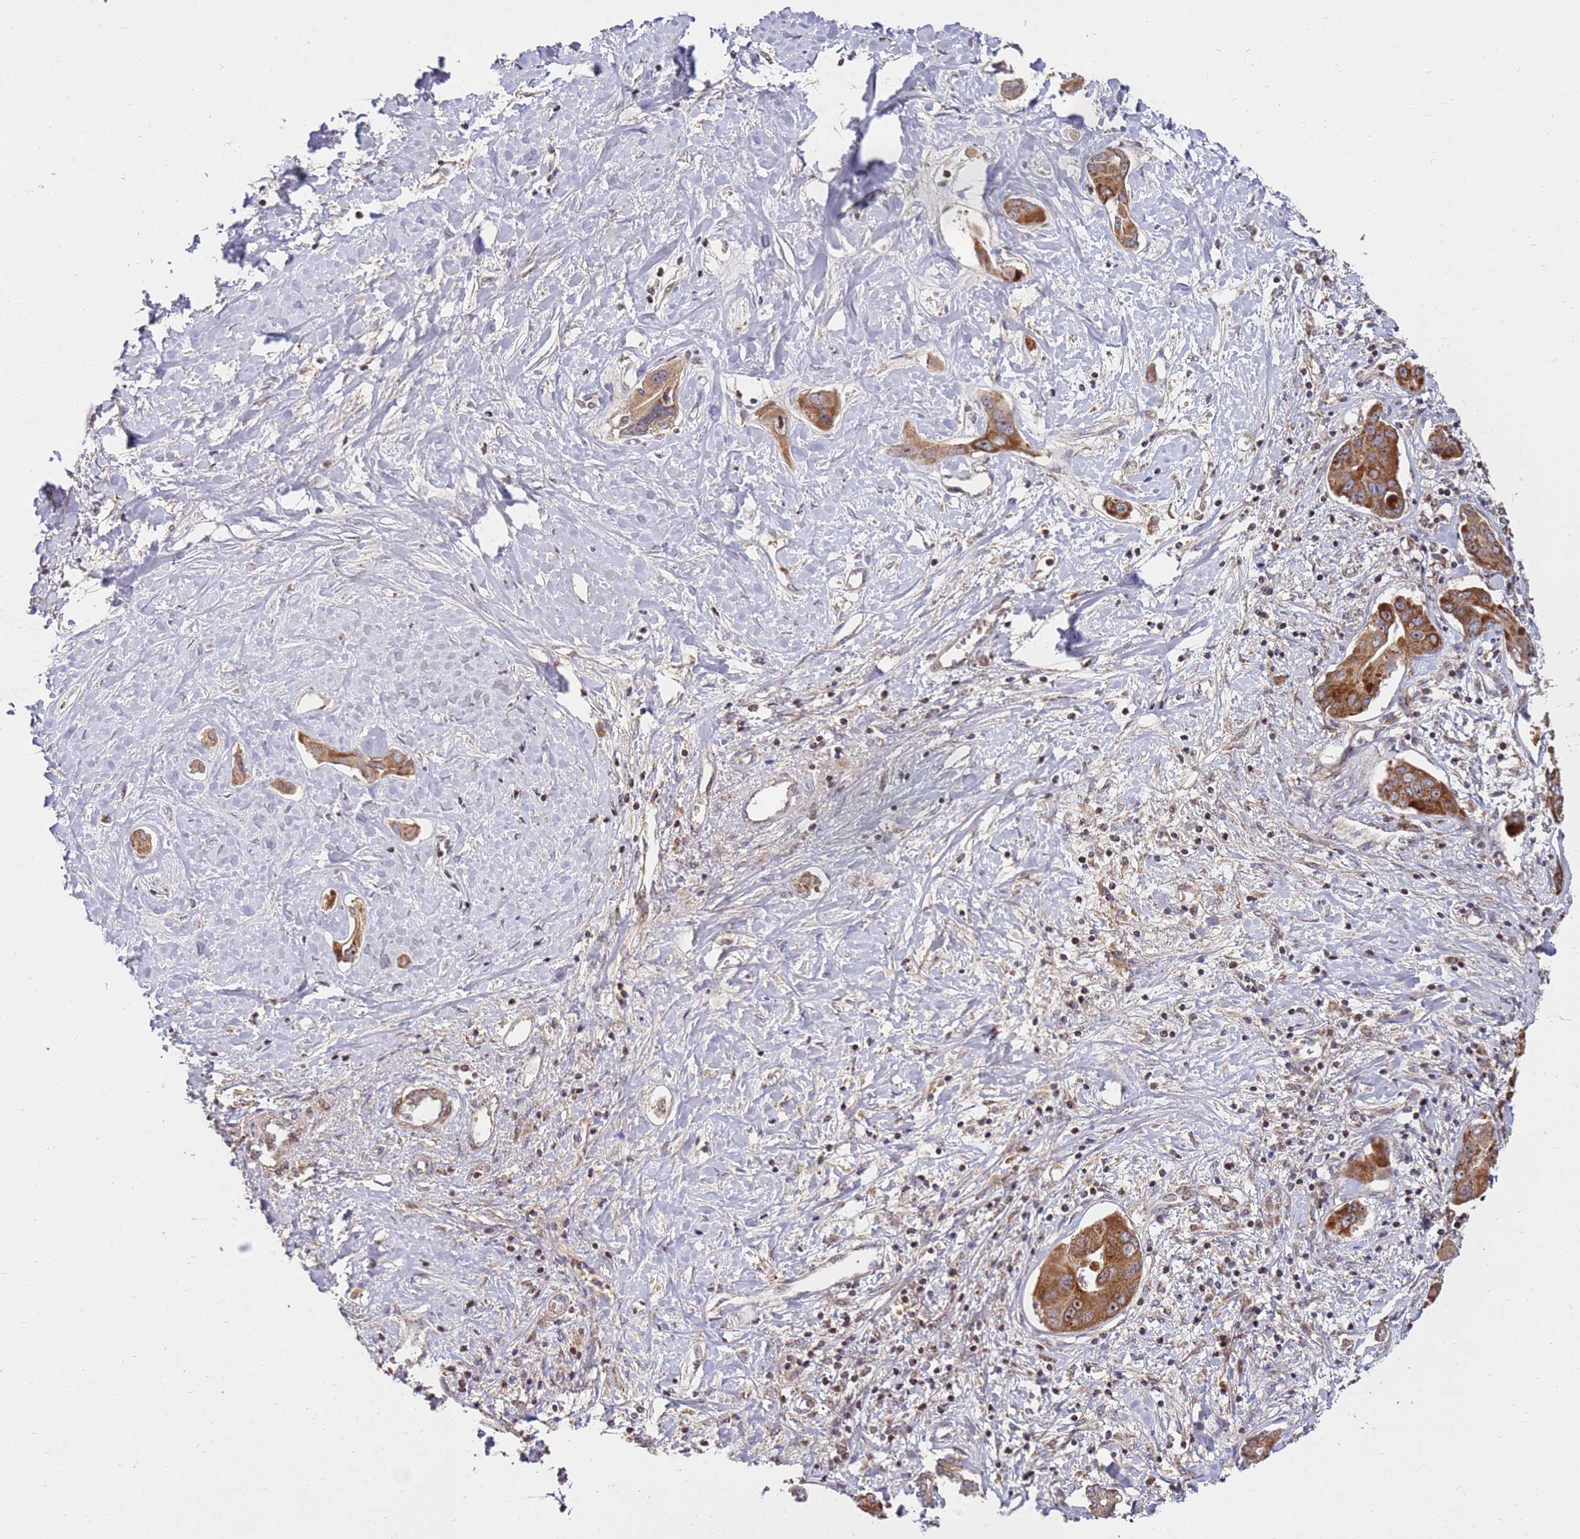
{"staining": {"intensity": "strong", "quantity": ">75%", "location": "cytoplasmic/membranous"}, "tissue": "liver cancer", "cell_type": "Tumor cells", "image_type": "cancer", "snomed": [{"axis": "morphology", "description": "Cholangiocarcinoma"}, {"axis": "topography", "description": "Liver"}], "caption": "Human liver cancer (cholangiocarcinoma) stained with a brown dye shows strong cytoplasmic/membranous positive positivity in approximately >75% of tumor cells.", "gene": "KIF25", "patient": {"sex": "male", "age": 59}}